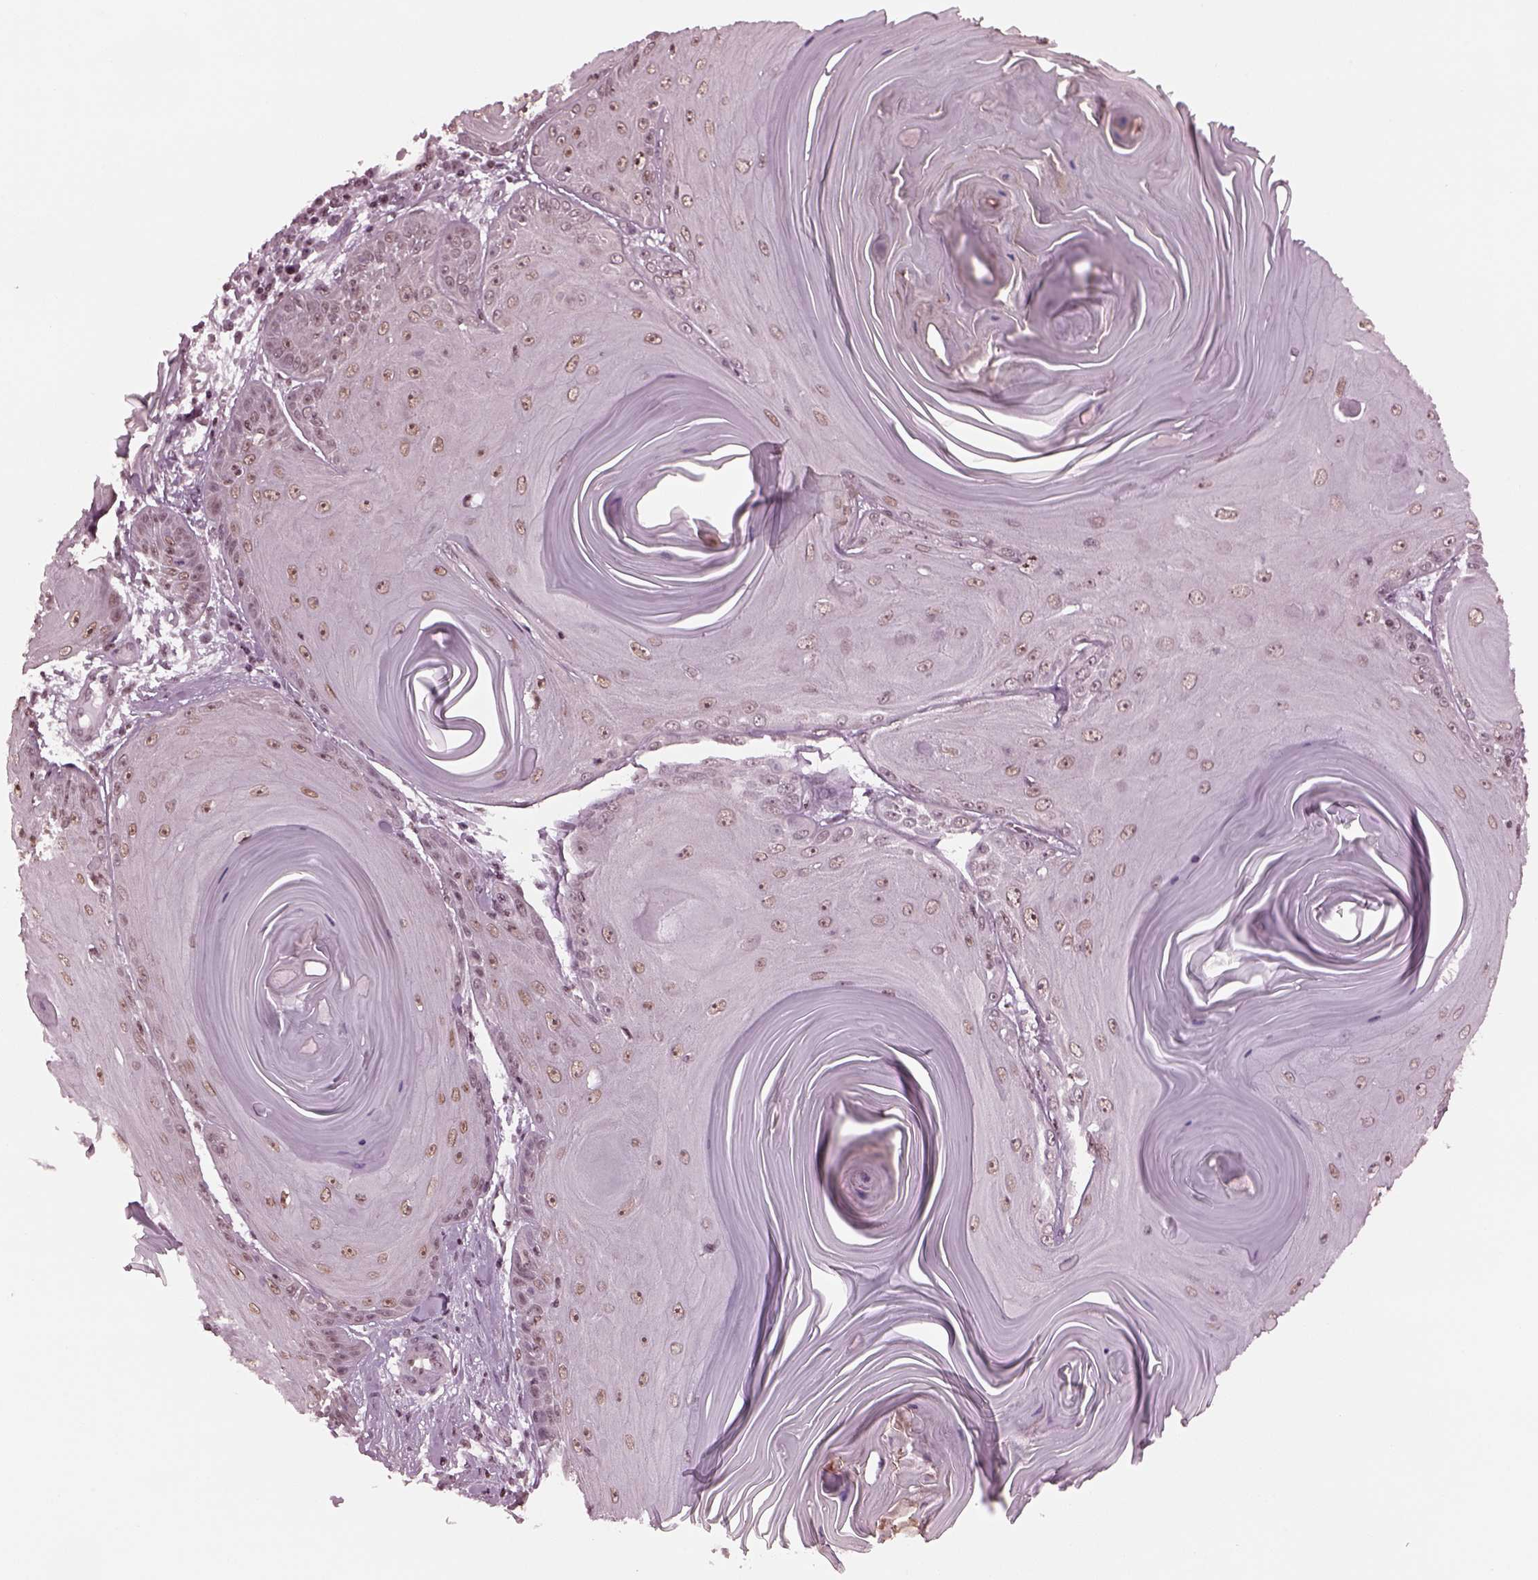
{"staining": {"intensity": "moderate", "quantity": "<25%", "location": "nuclear"}, "tissue": "skin cancer", "cell_type": "Tumor cells", "image_type": "cancer", "snomed": [{"axis": "morphology", "description": "Squamous cell carcinoma, NOS"}, {"axis": "topography", "description": "Skin"}, {"axis": "topography", "description": "Vulva"}], "caption": "Immunohistochemistry (IHC) photomicrograph of human squamous cell carcinoma (skin) stained for a protein (brown), which demonstrates low levels of moderate nuclear staining in approximately <25% of tumor cells.", "gene": "RUVBL2", "patient": {"sex": "female", "age": 85}}